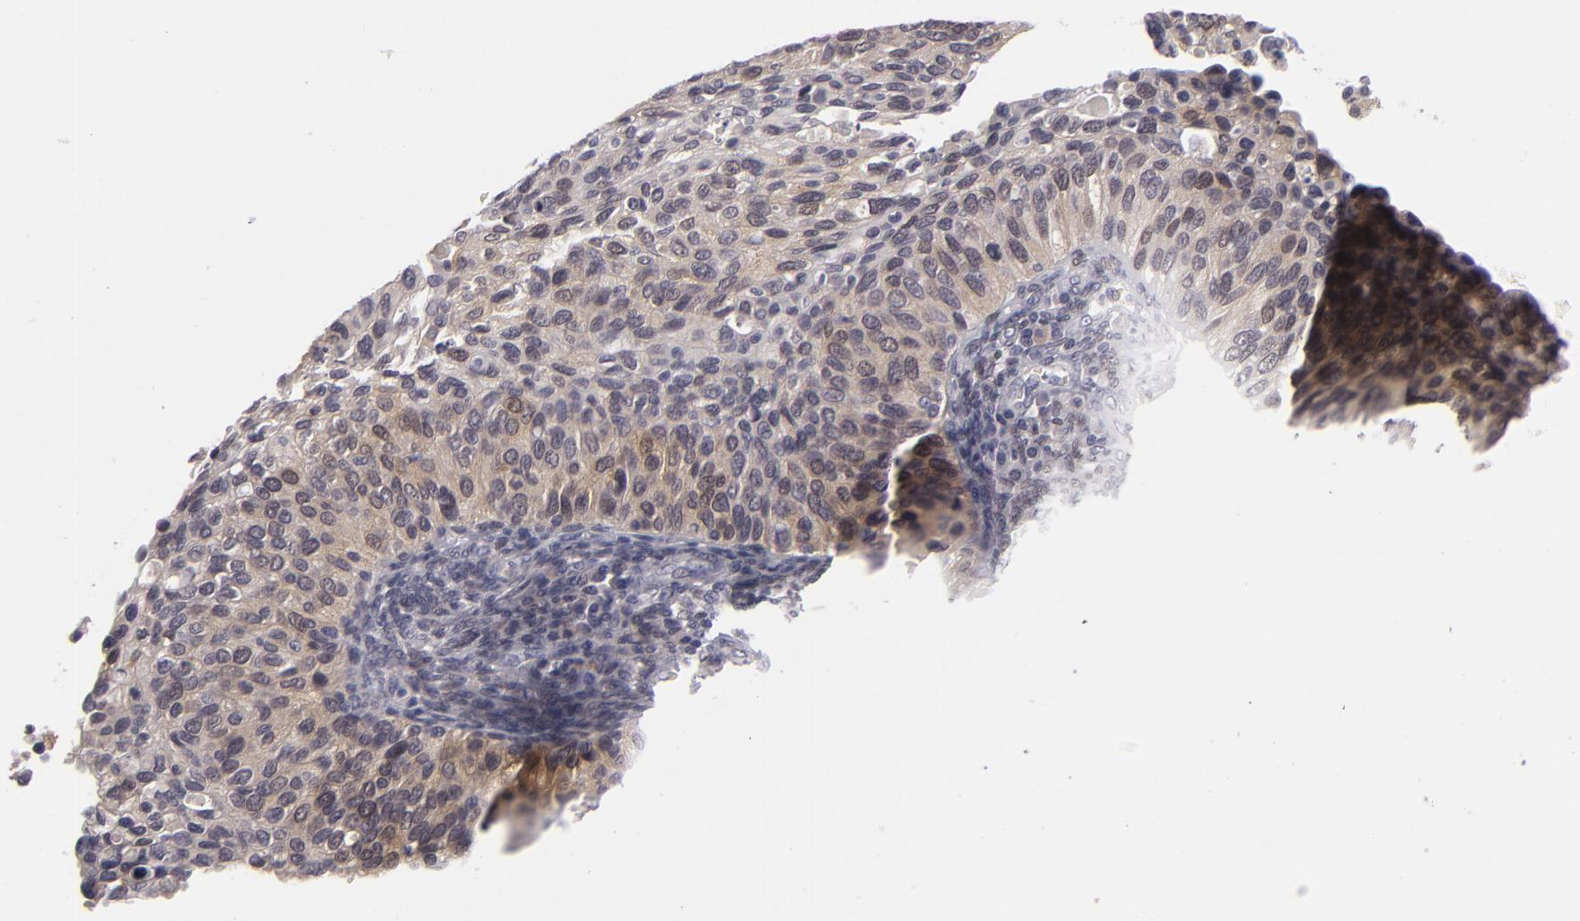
{"staining": {"intensity": "weak", "quantity": "25%-75%", "location": "cytoplasmic/membranous"}, "tissue": "cervical cancer", "cell_type": "Tumor cells", "image_type": "cancer", "snomed": [{"axis": "morphology", "description": "Adenocarcinoma, NOS"}, {"axis": "topography", "description": "Cervix"}], "caption": "Weak cytoplasmic/membranous protein expression is seen in approximately 25%-75% of tumor cells in cervical cancer (adenocarcinoma). (IHC, brightfield microscopy, high magnification).", "gene": "EFS", "patient": {"sex": "female", "age": 29}}